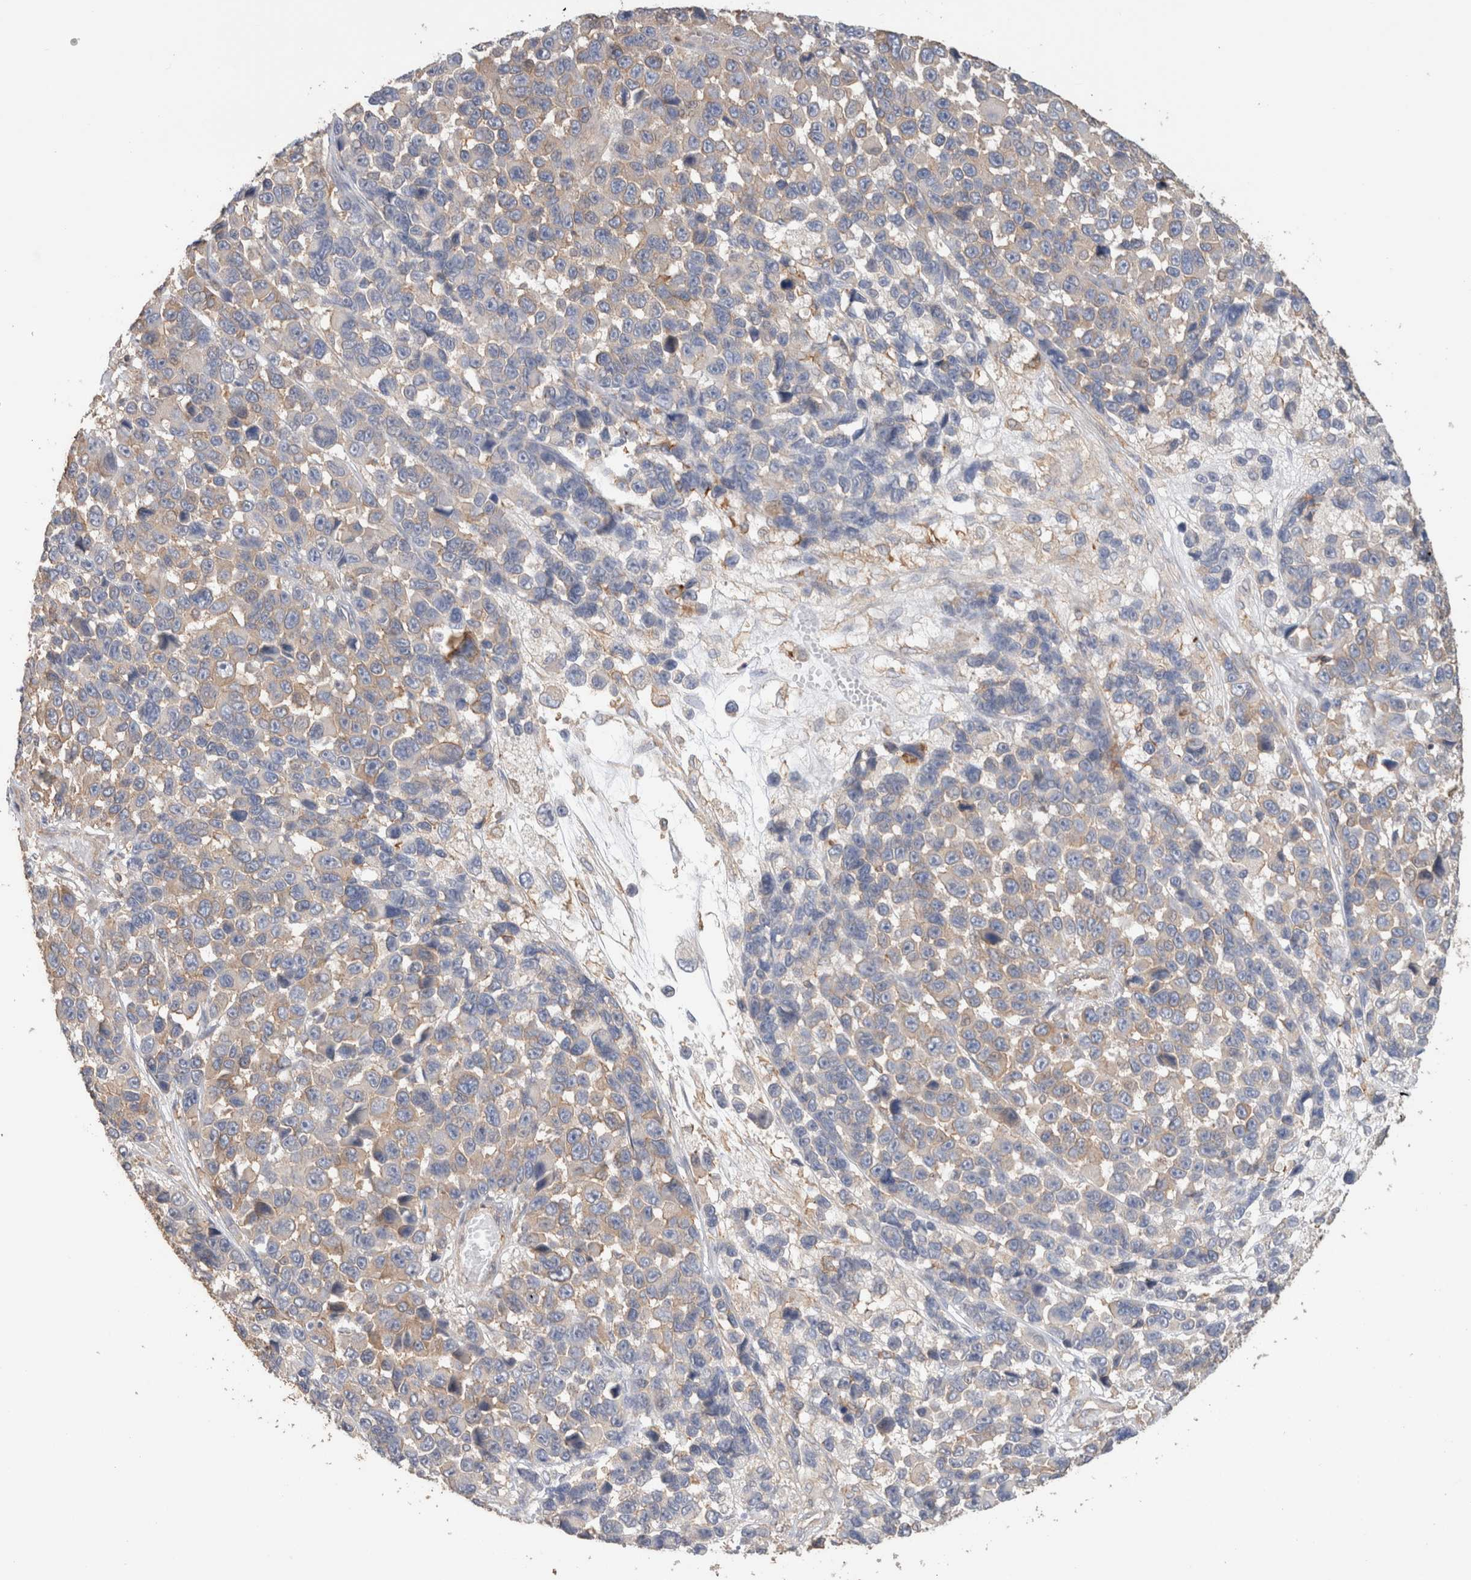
{"staining": {"intensity": "weak", "quantity": "<25%", "location": "cytoplasmic/membranous"}, "tissue": "melanoma", "cell_type": "Tumor cells", "image_type": "cancer", "snomed": [{"axis": "morphology", "description": "Malignant melanoma, NOS"}, {"axis": "topography", "description": "Skin"}], "caption": "This is an IHC histopathology image of melanoma. There is no staining in tumor cells.", "gene": "CFAP418", "patient": {"sex": "male", "age": 53}}